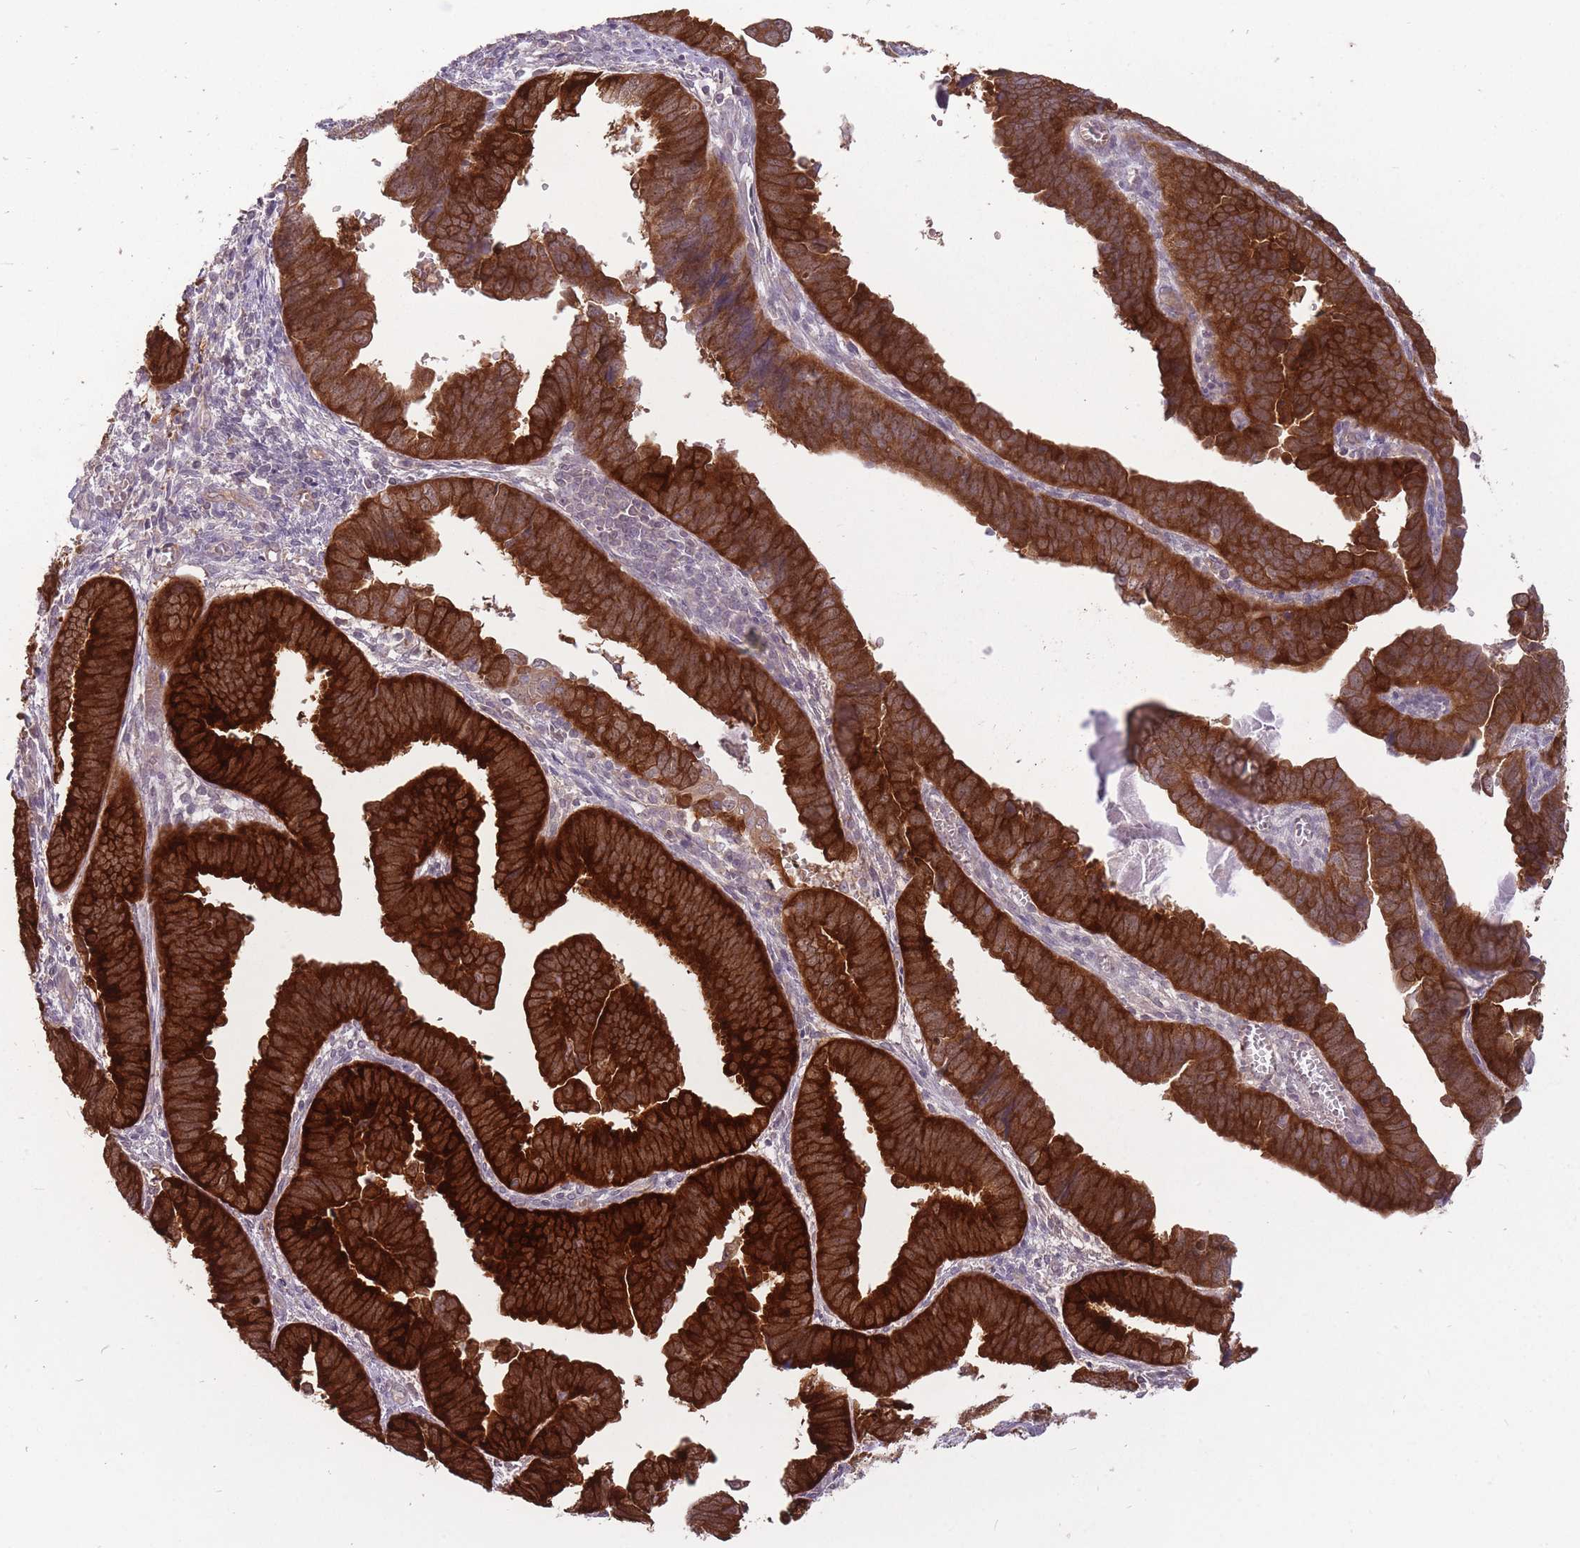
{"staining": {"intensity": "strong", "quantity": ">75%", "location": "cytoplasmic/membranous"}, "tissue": "endometrial cancer", "cell_type": "Tumor cells", "image_type": "cancer", "snomed": [{"axis": "morphology", "description": "Adenocarcinoma, NOS"}, {"axis": "topography", "description": "Endometrium"}], "caption": "Protein analysis of endometrial cancer (adenocarcinoma) tissue shows strong cytoplasmic/membranous positivity in approximately >75% of tumor cells. (DAB IHC with brightfield microscopy, high magnification).", "gene": "LRATD2", "patient": {"sex": "female", "age": 75}}